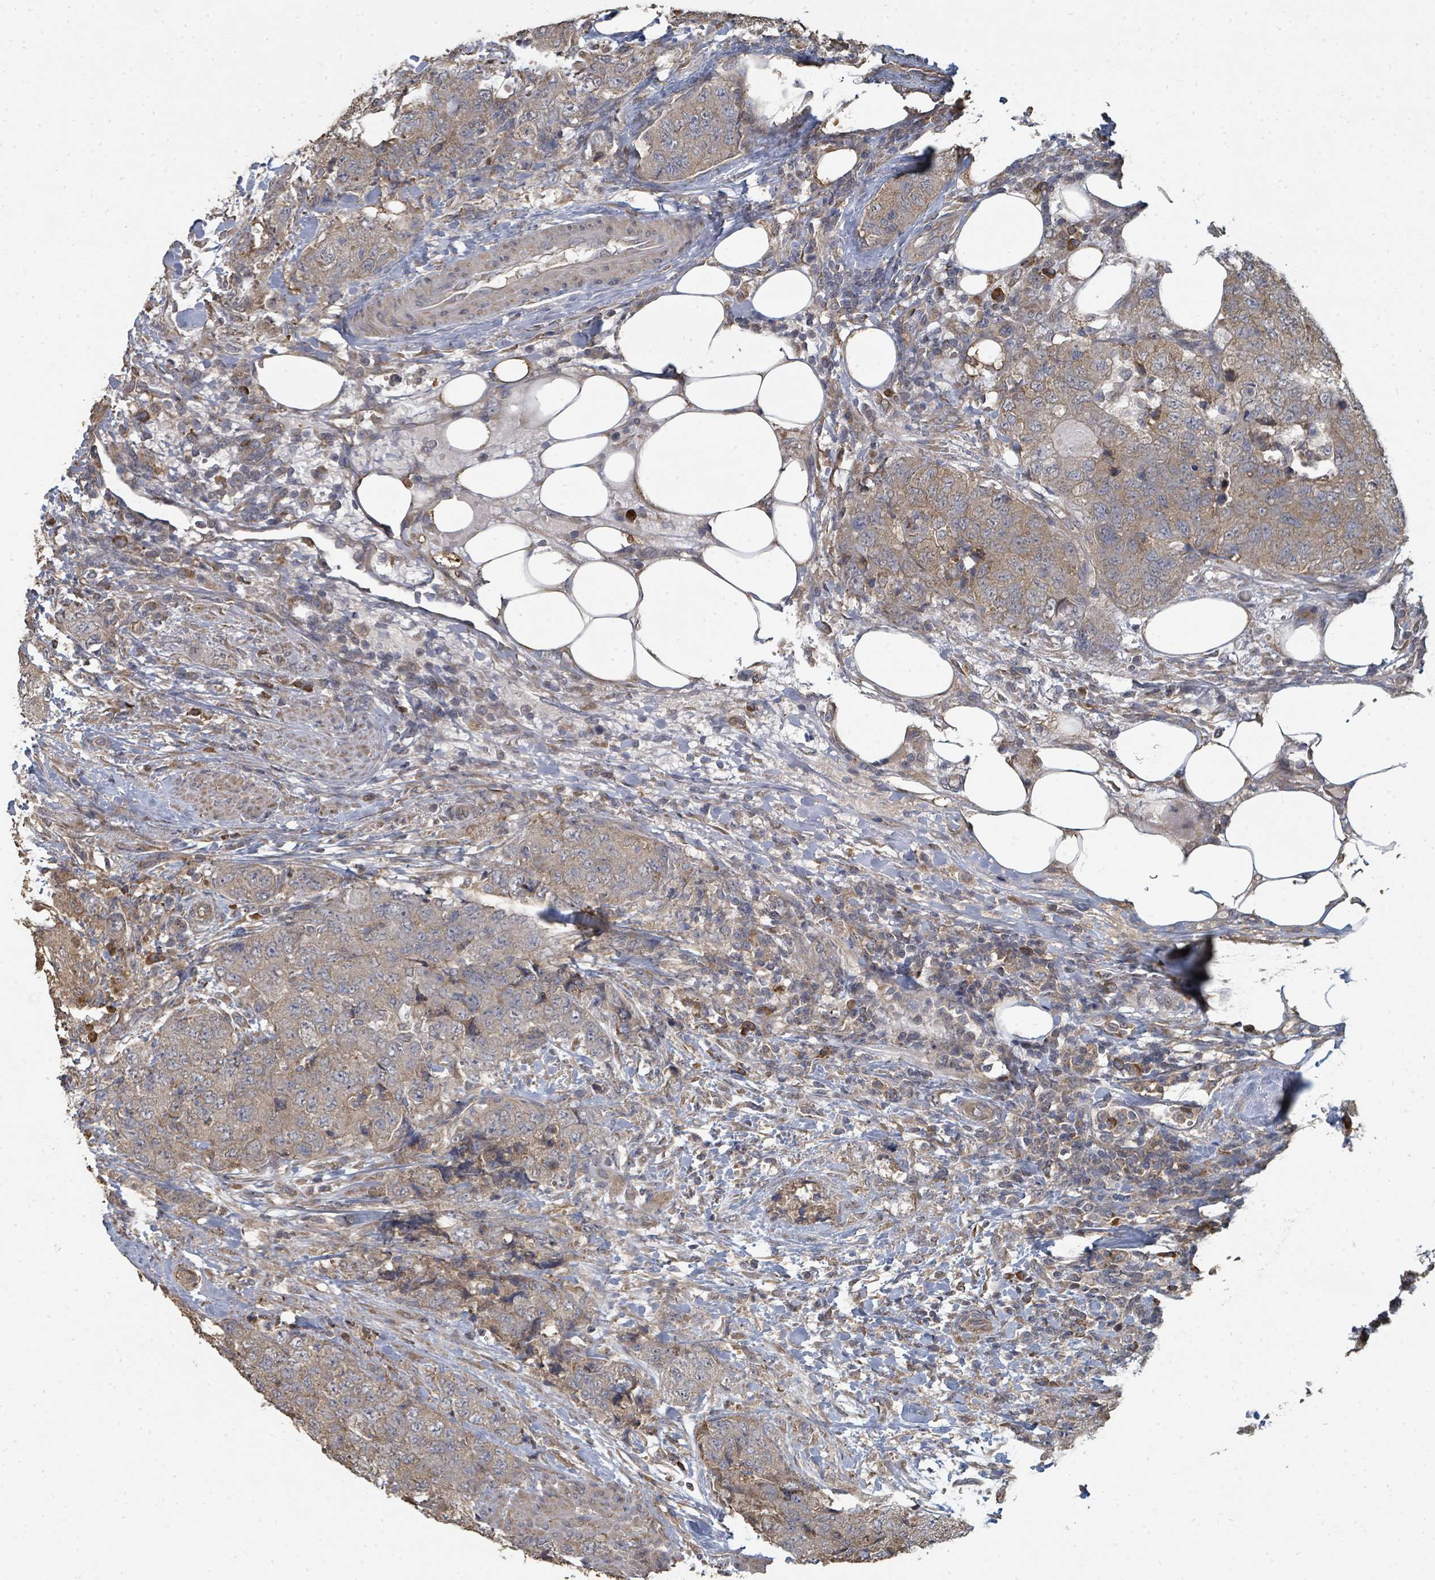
{"staining": {"intensity": "weak", "quantity": ">75%", "location": "cytoplasmic/membranous"}, "tissue": "urothelial cancer", "cell_type": "Tumor cells", "image_type": "cancer", "snomed": [{"axis": "morphology", "description": "Urothelial carcinoma, High grade"}, {"axis": "topography", "description": "Urinary bladder"}], "caption": "Weak cytoplasmic/membranous expression for a protein is identified in approximately >75% of tumor cells of high-grade urothelial carcinoma using immunohistochemistry.", "gene": "WDFY1", "patient": {"sex": "female", "age": 78}}